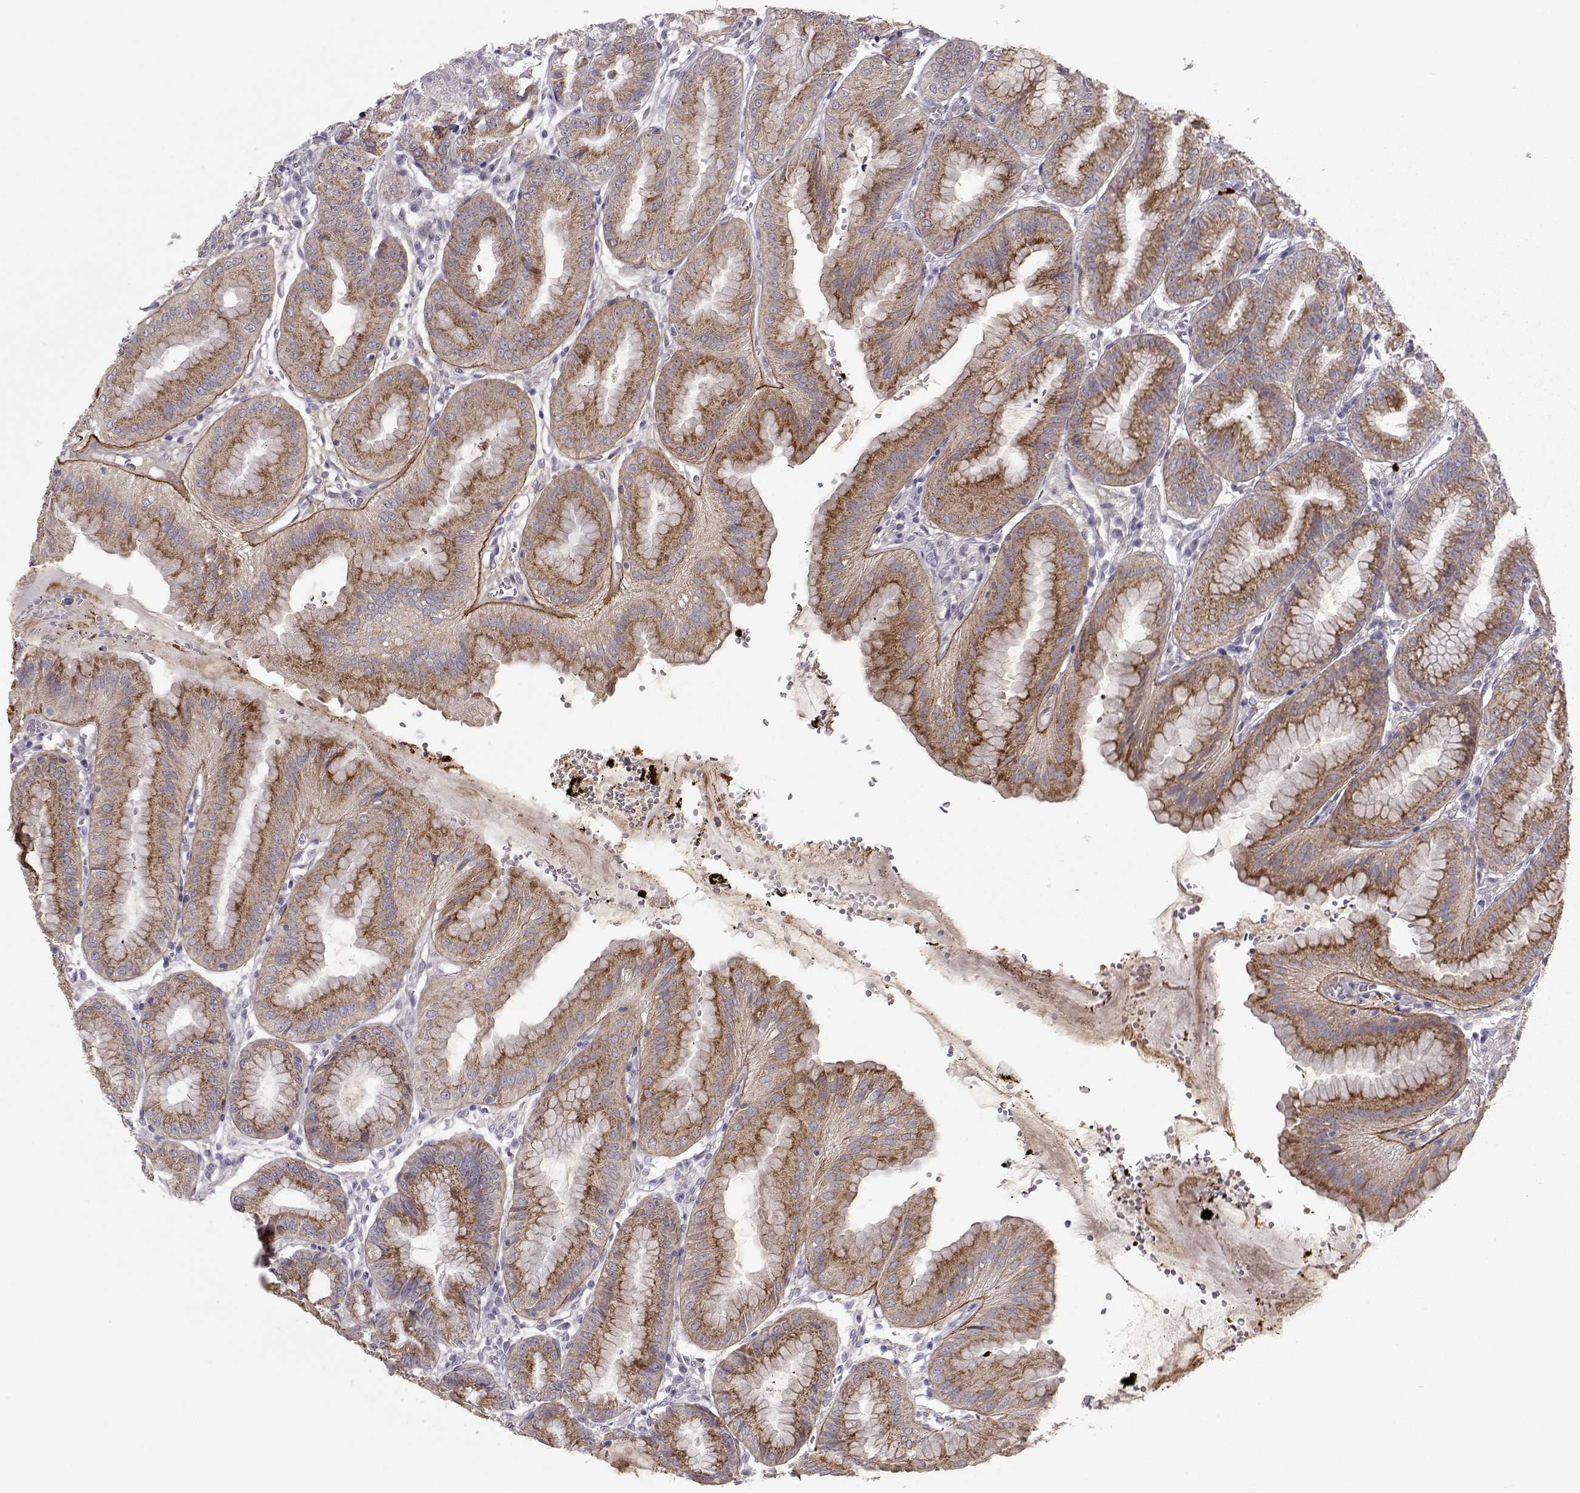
{"staining": {"intensity": "strong", "quantity": "25%-75%", "location": "cytoplasmic/membranous"}, "tissue": "stomach", "cell_type": "Glandular cells", "image_type": "normal", "snomed": [{"axis": "morphology", "description": "Normal tissue, NOS"}, {"axis": "topography", "description": "Stomach, lower"}], "caption": "Approximately 25%-75% of glandular cells in normal stomach display strong cytoplasmic/membranous protein staining as visualized by brown immunohistochemical staining.", "gene": "LAMB3", "patient": {"sex": "male", "age": 71}}